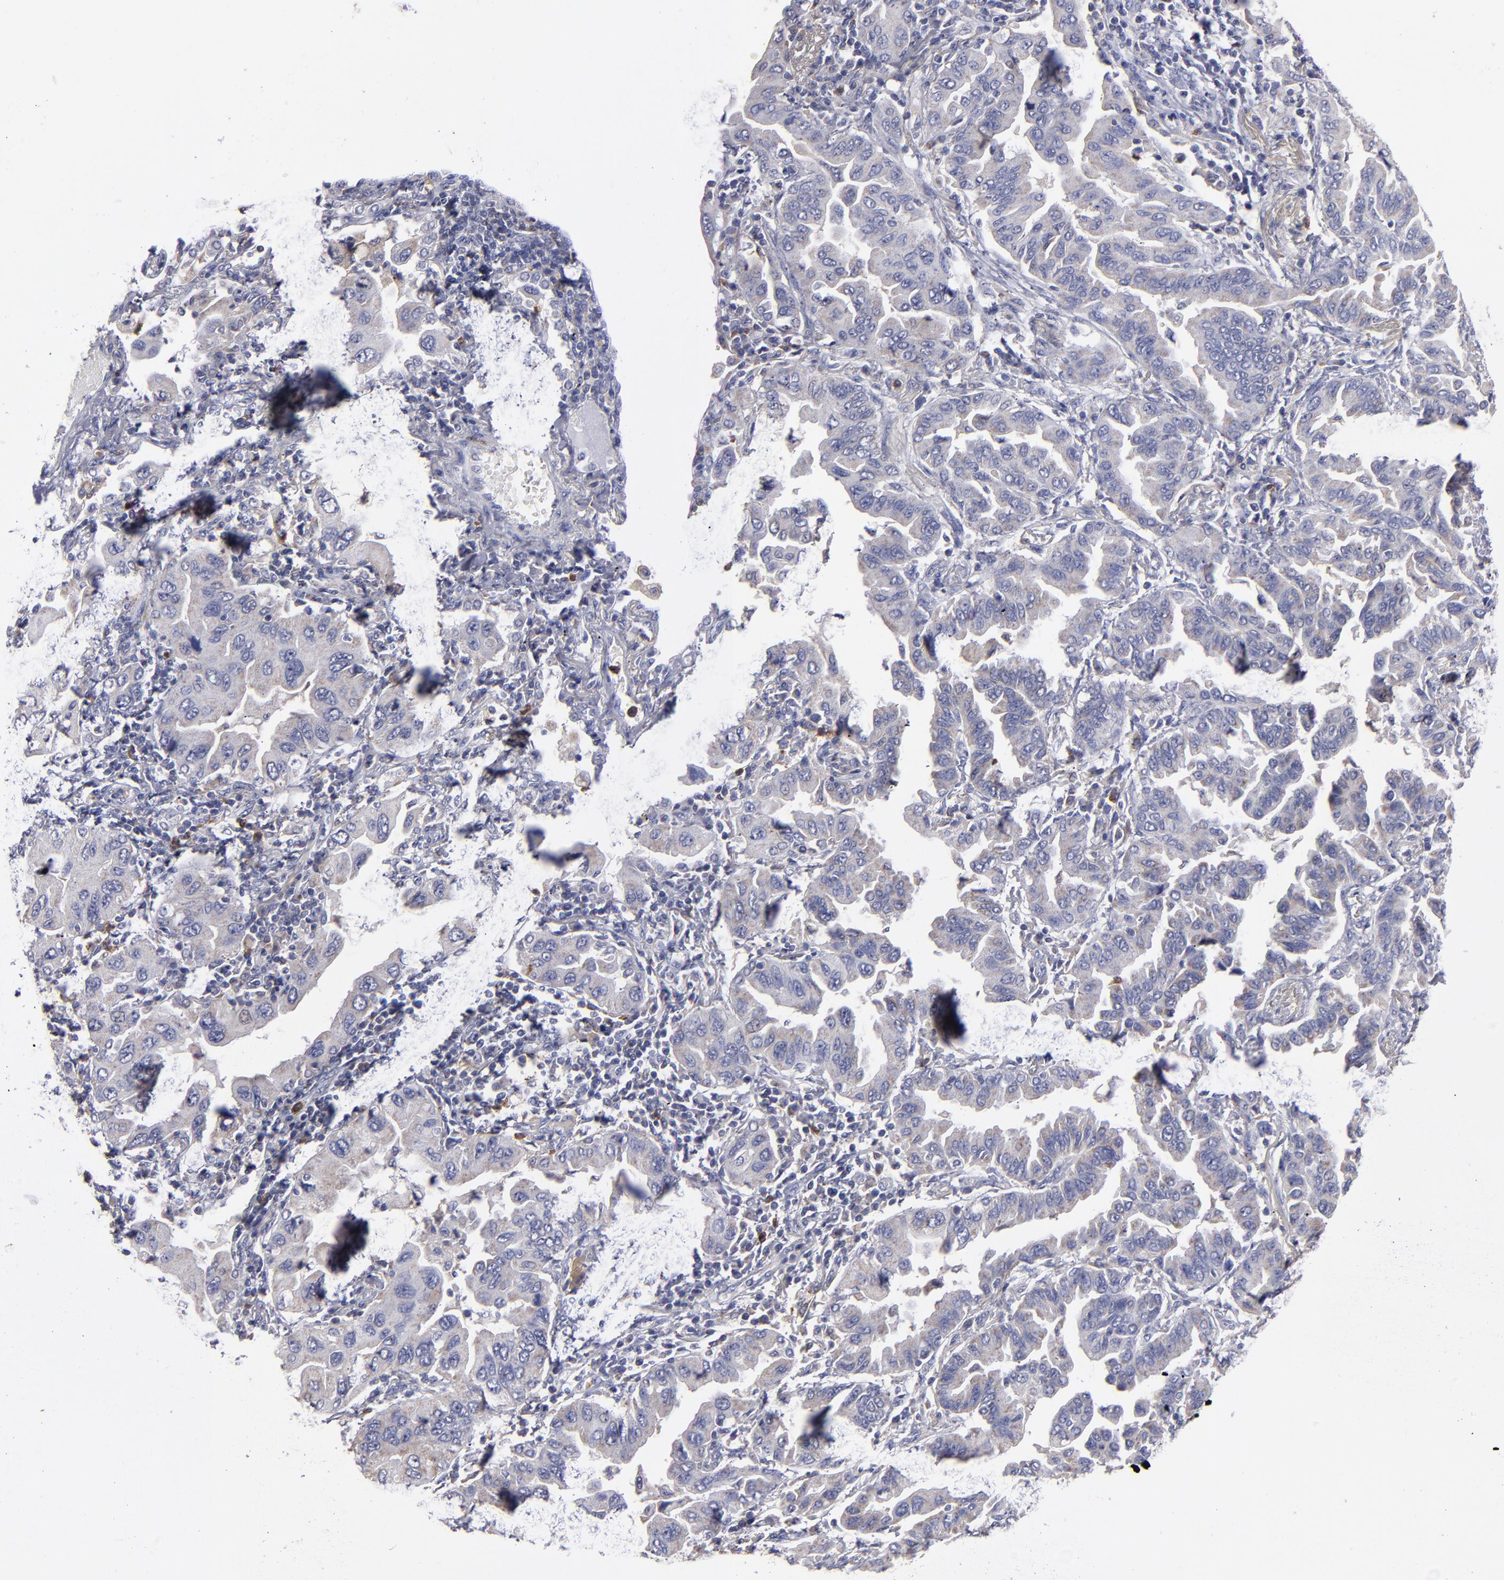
{"staining": {"intensity": "weak", "quantity": ">75%", "location": "cytoplasmic/membranous"}, "tissue": "lung cancer", "cell_type": "Tumor cells", "image_type": "cancer", "snomed": [{"axis": "morphology", "description": "Adenocarcinoma, NOS"}, {"axis": "topography", "description": "Lung"}], "caption": "The image displays a brown stain indicating the presence of a protein in the cytoplasmic/membranous of tumor cells in adenocarcinoma (lung). (DAB (3,3'-diaminobenzidine) IHC, brown staining for protein, blue staining for nuclei).", "gene": "FGR", "patient": {"sex": "female", "age": 65}}